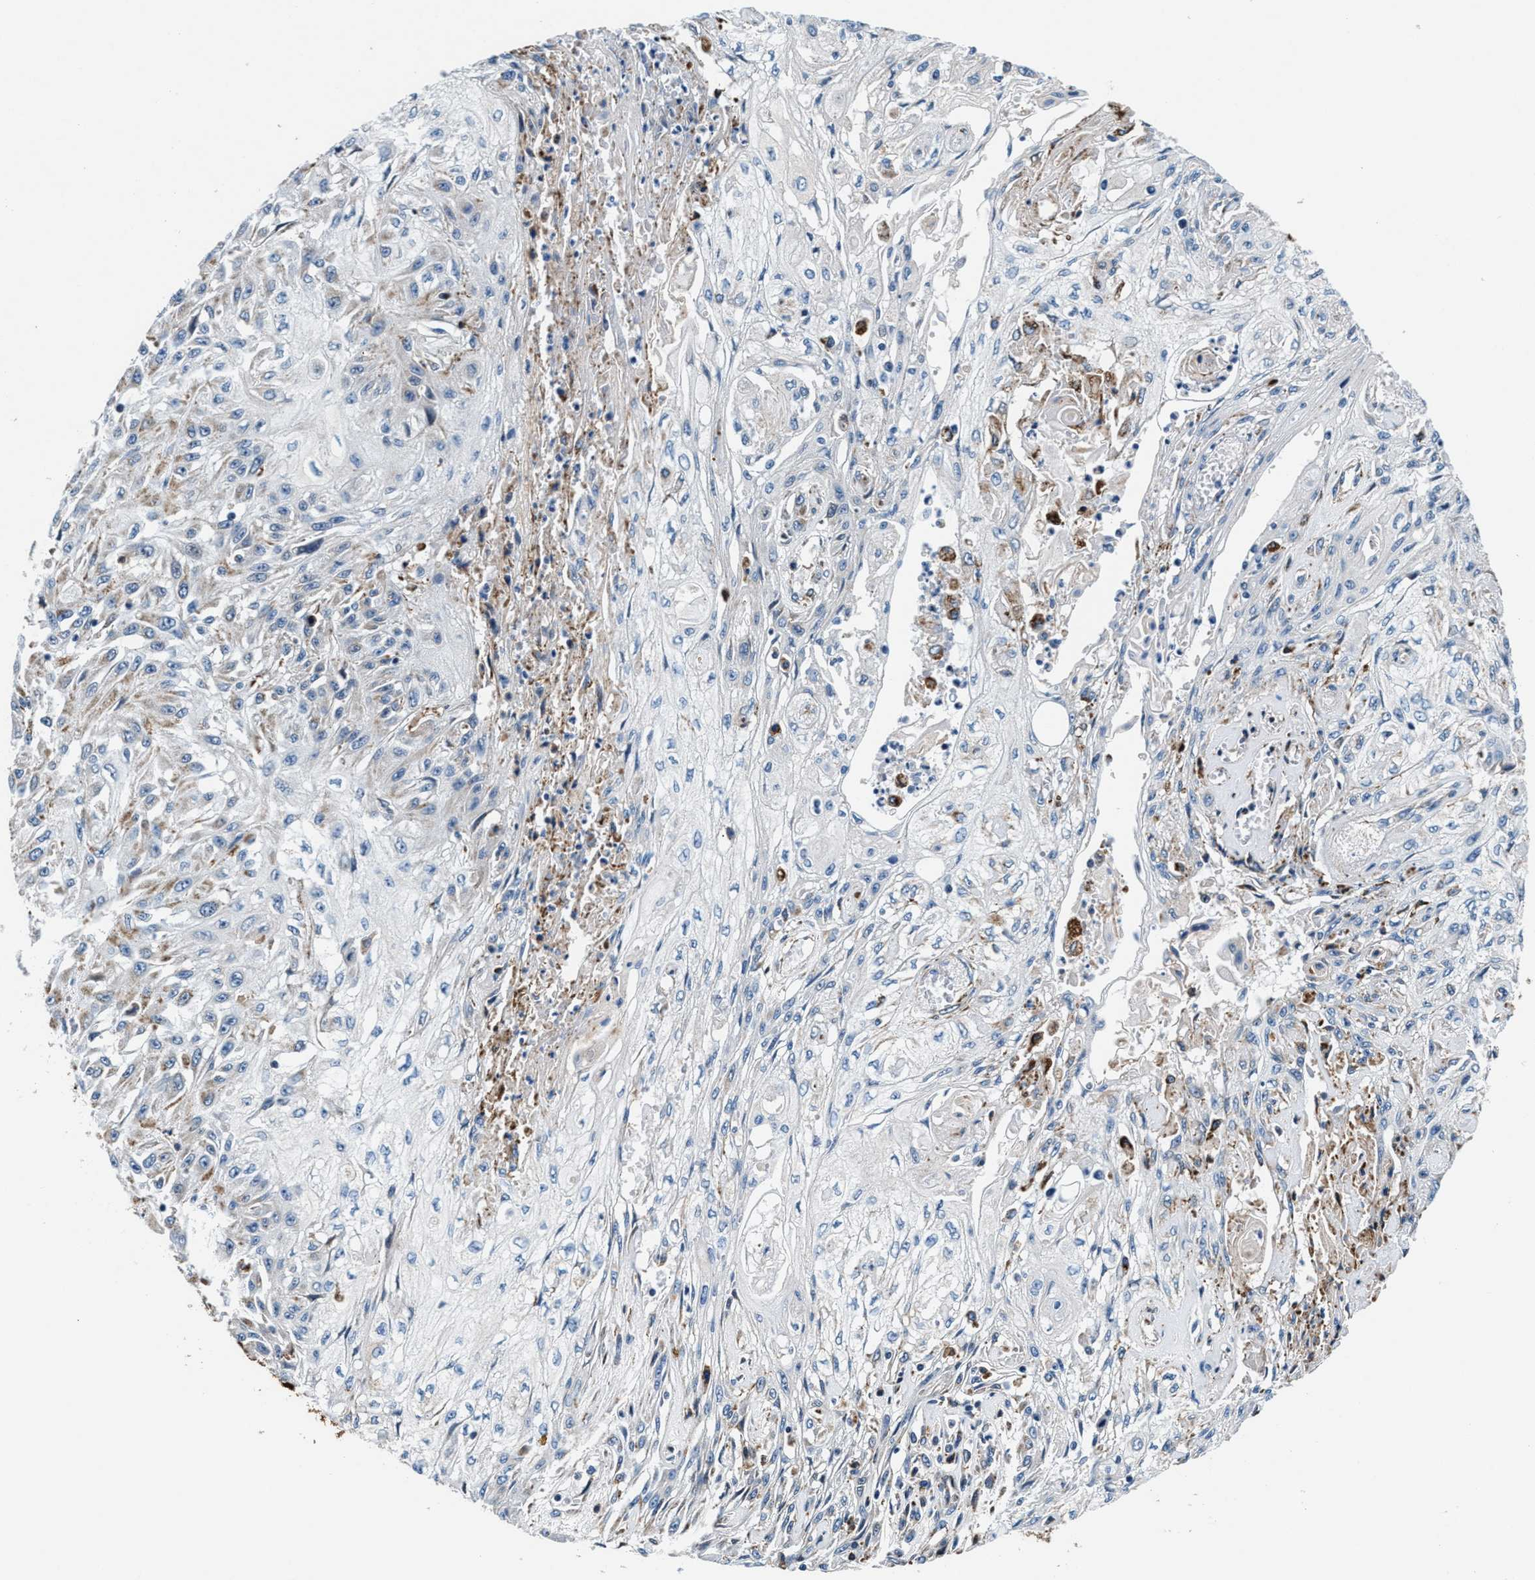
{"staining": {"intensity": "negative", "quantity": "none", "location": "none"}, "tissue": "skin cancer", "cell_type": "Tumor cells", "image_type": "cancer", "snomed": [{"axis": "morphology", "description": "Squamous cell carcinoma, NOS"}, {"axis": "morphology", "description": "Squamous cell carcinoma, metastatic, NOS"}, {"axis": "topography", "description": "Skin"}, {"axis": "topography", "description": "Lymph node"}], "caption": "A histopathology image of skin cancer (metastatic squamous cell carcinoma) stained for a protein displays no brown staining in tumor cells.", "gene": "SLFN11", "patient": {"sex": "male", "age": 75}}